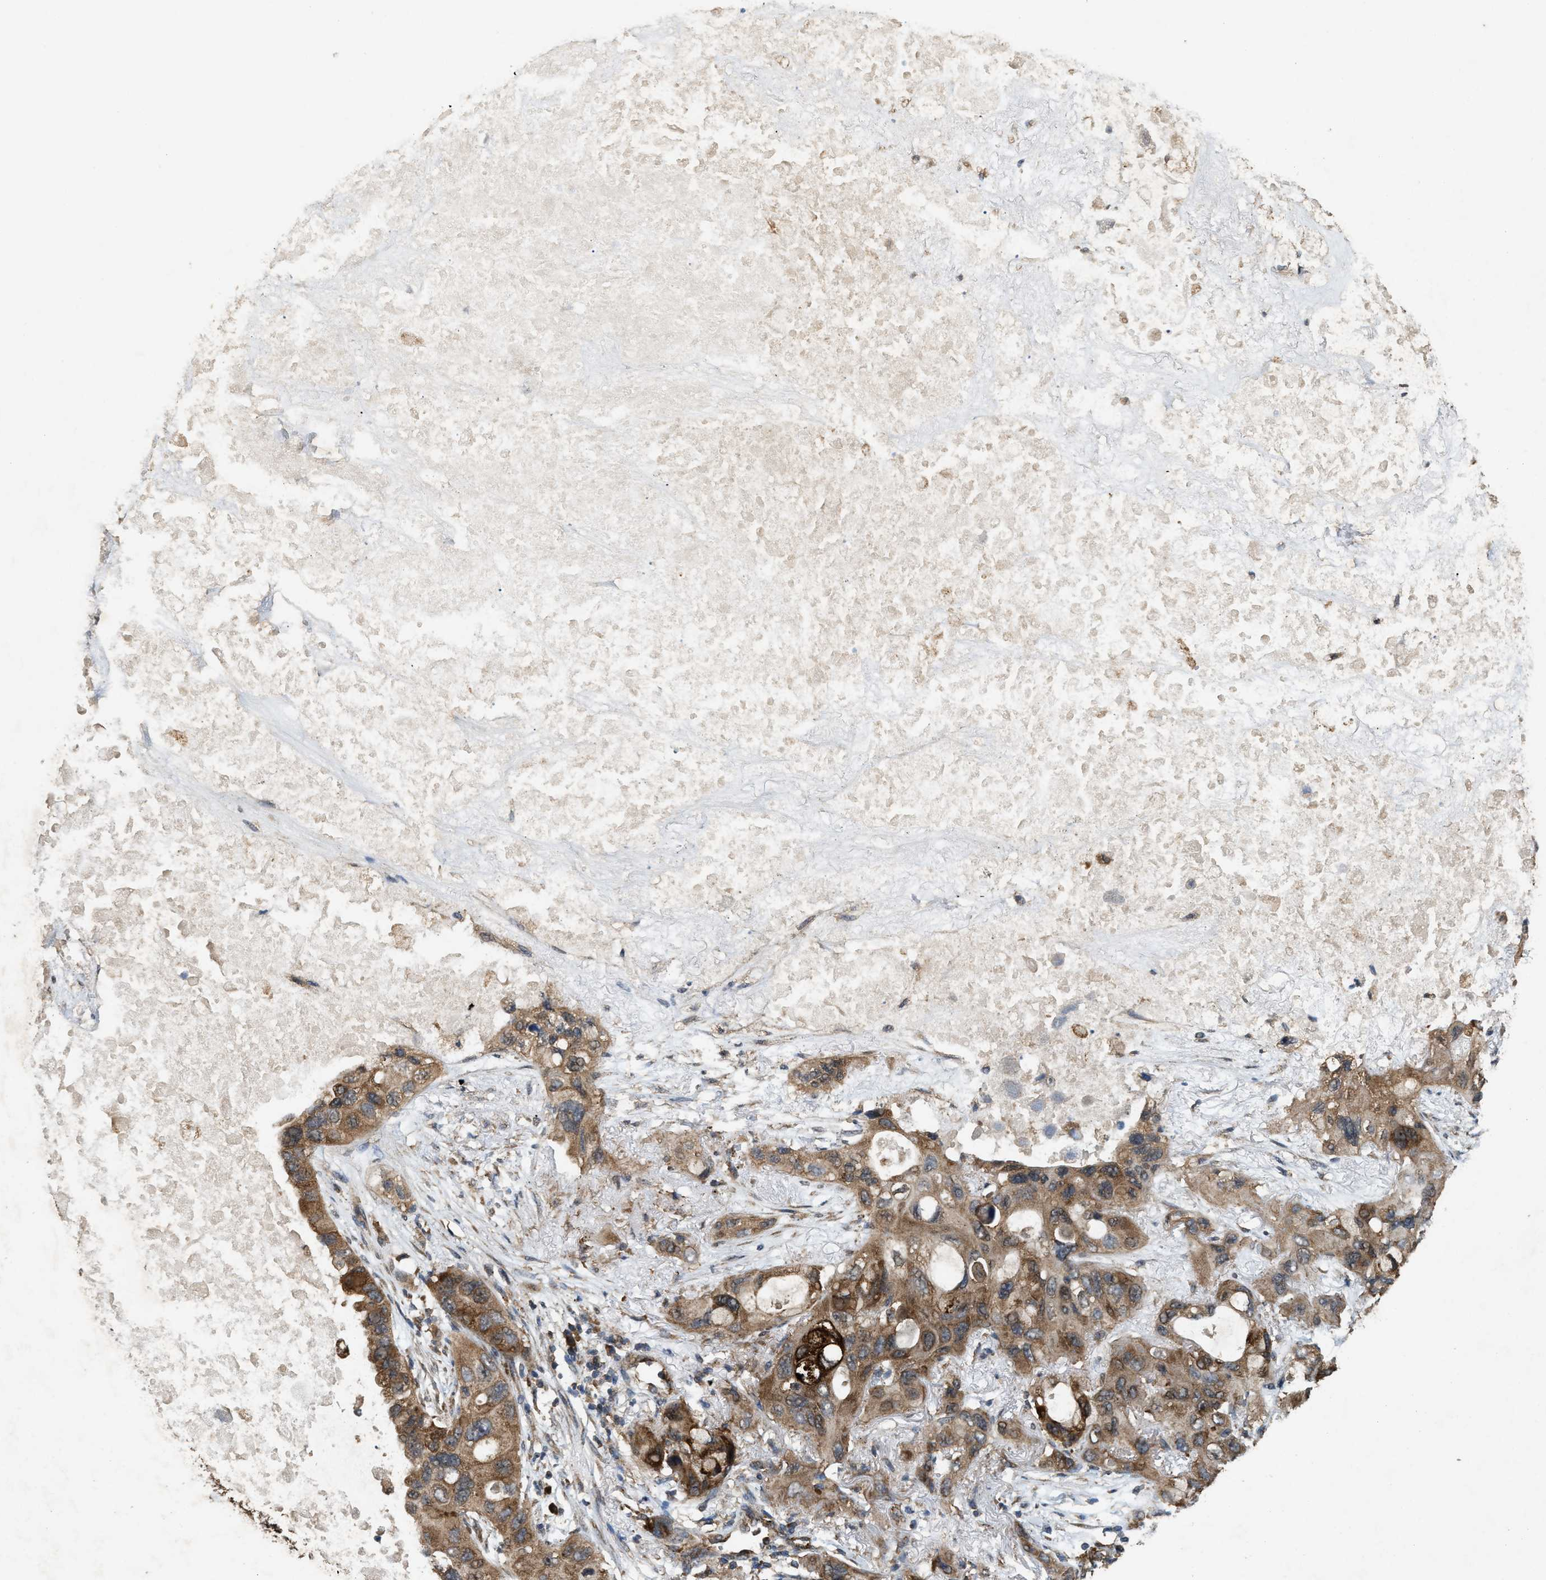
{"staining": {"intensity": "moderate", "quantity": ">75%", "location": "cytoplasmic/membranous"}, "tissue": "lung cancer", "cell_type": "Tumor cells", "image_type": "cancer", "snomed": [{"axis": "morphology", "description": "Squamous cell carcinoma, NOS"}, {"axis": "topography", "description": "Lung"}], "caption": "Immunohistochemical staining of human lung squamous cell carcinoma reveals medium levels of moderate cytoplasmic/membranous protein positivity in about >75% of tumor cells.", "gene": "ARHGEF5", "patient": {"sex": "female", "age": 73}}